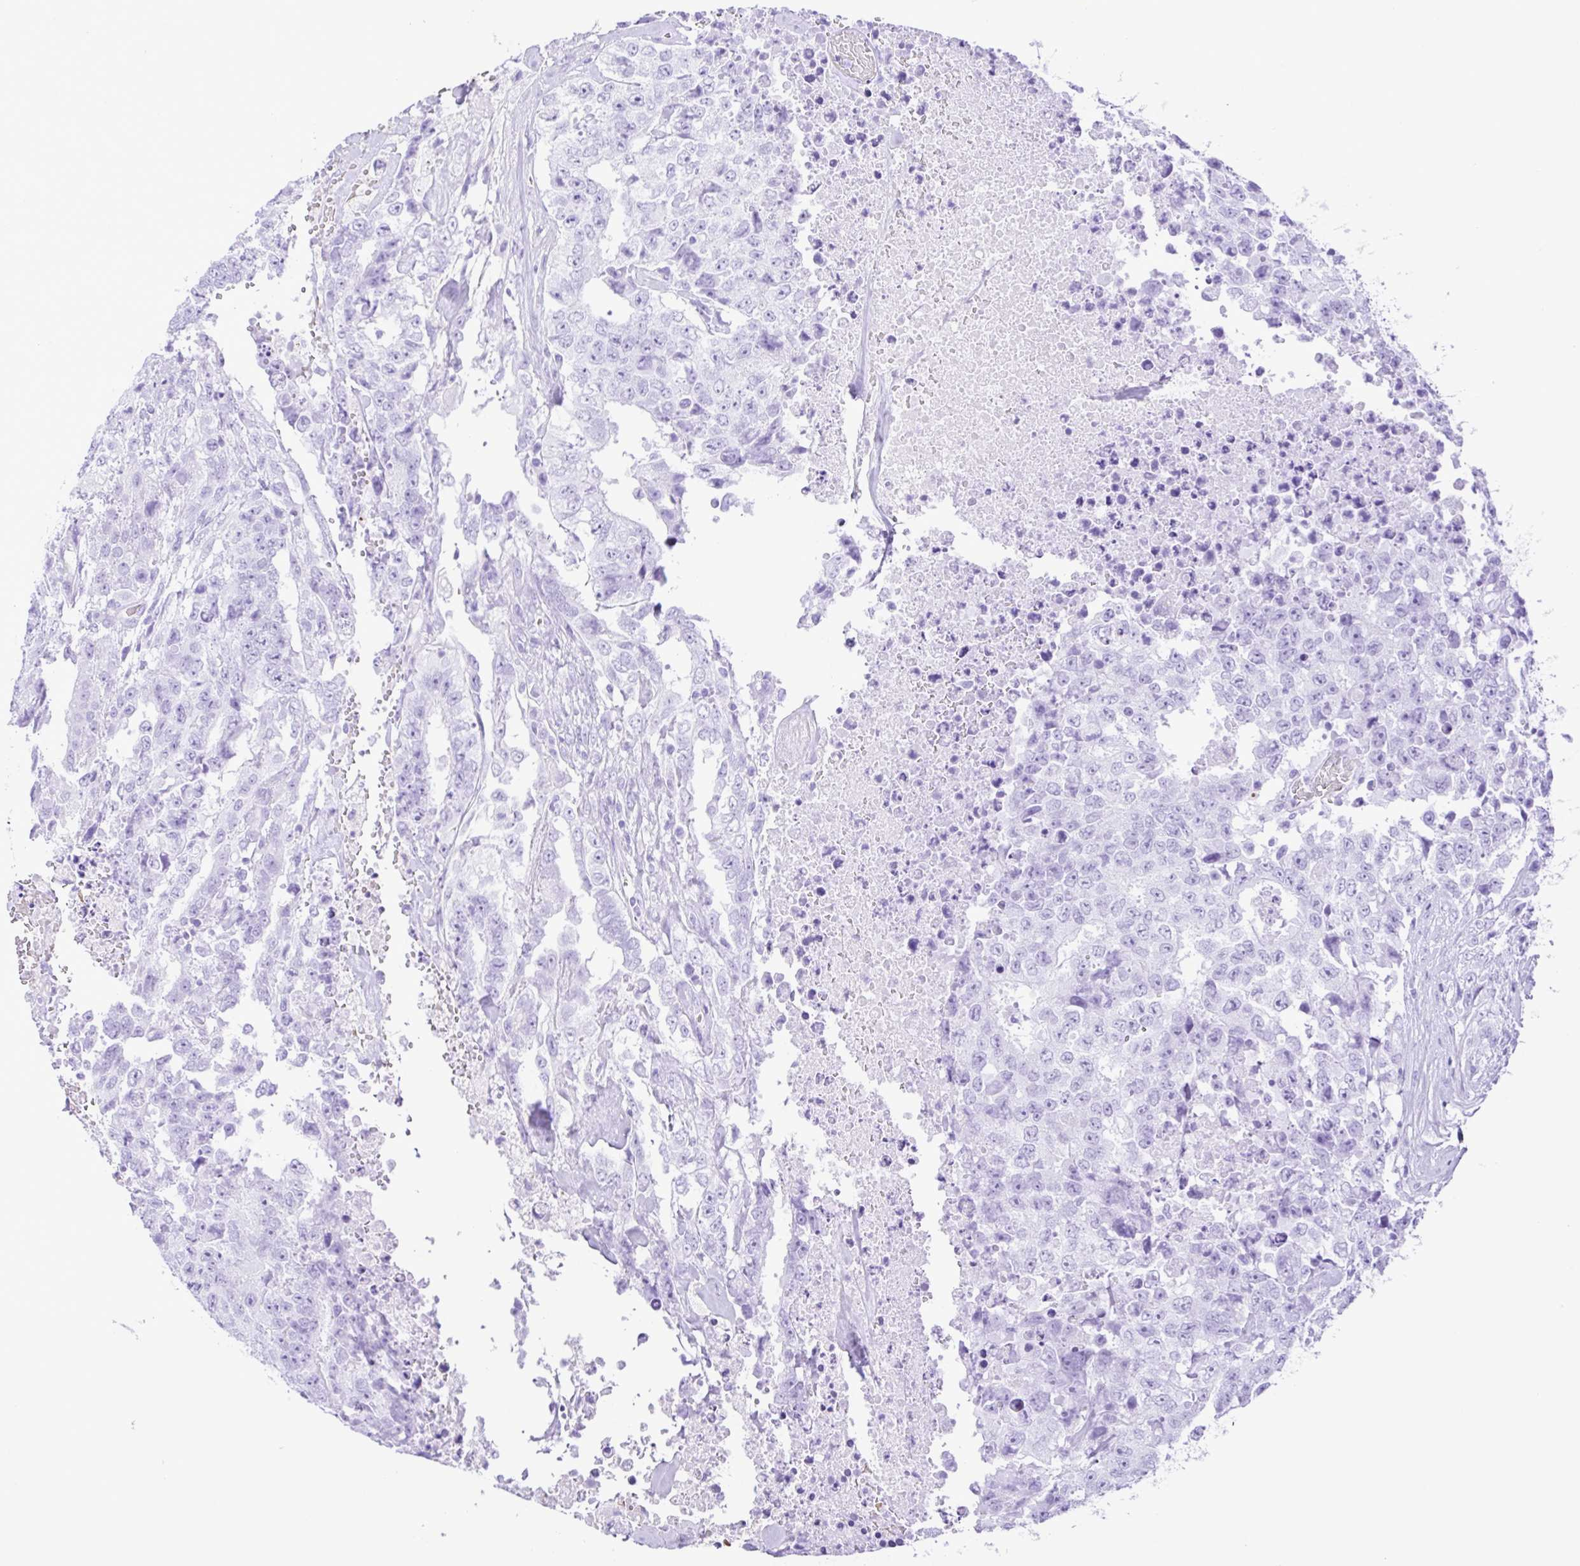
{"staining": {"intensity": "negative", "quantity": "none", "location": "none"}, "tissue": "testis cancer", "cell_type": "Tumor cells", "image_type": "cancer", "snomed": [{"axis": "morphology", "description": "Carcinoma, Embryonal, NOS"}, {"axis": "topography", "description": "Testis"}], "caption": "Immunohistochemical staining of human testis embryonal carcinoma demonstrates no significant positivity in tumor cells.", "gene": "SYT1", "patient": {"sex": "male", "age": 24}}